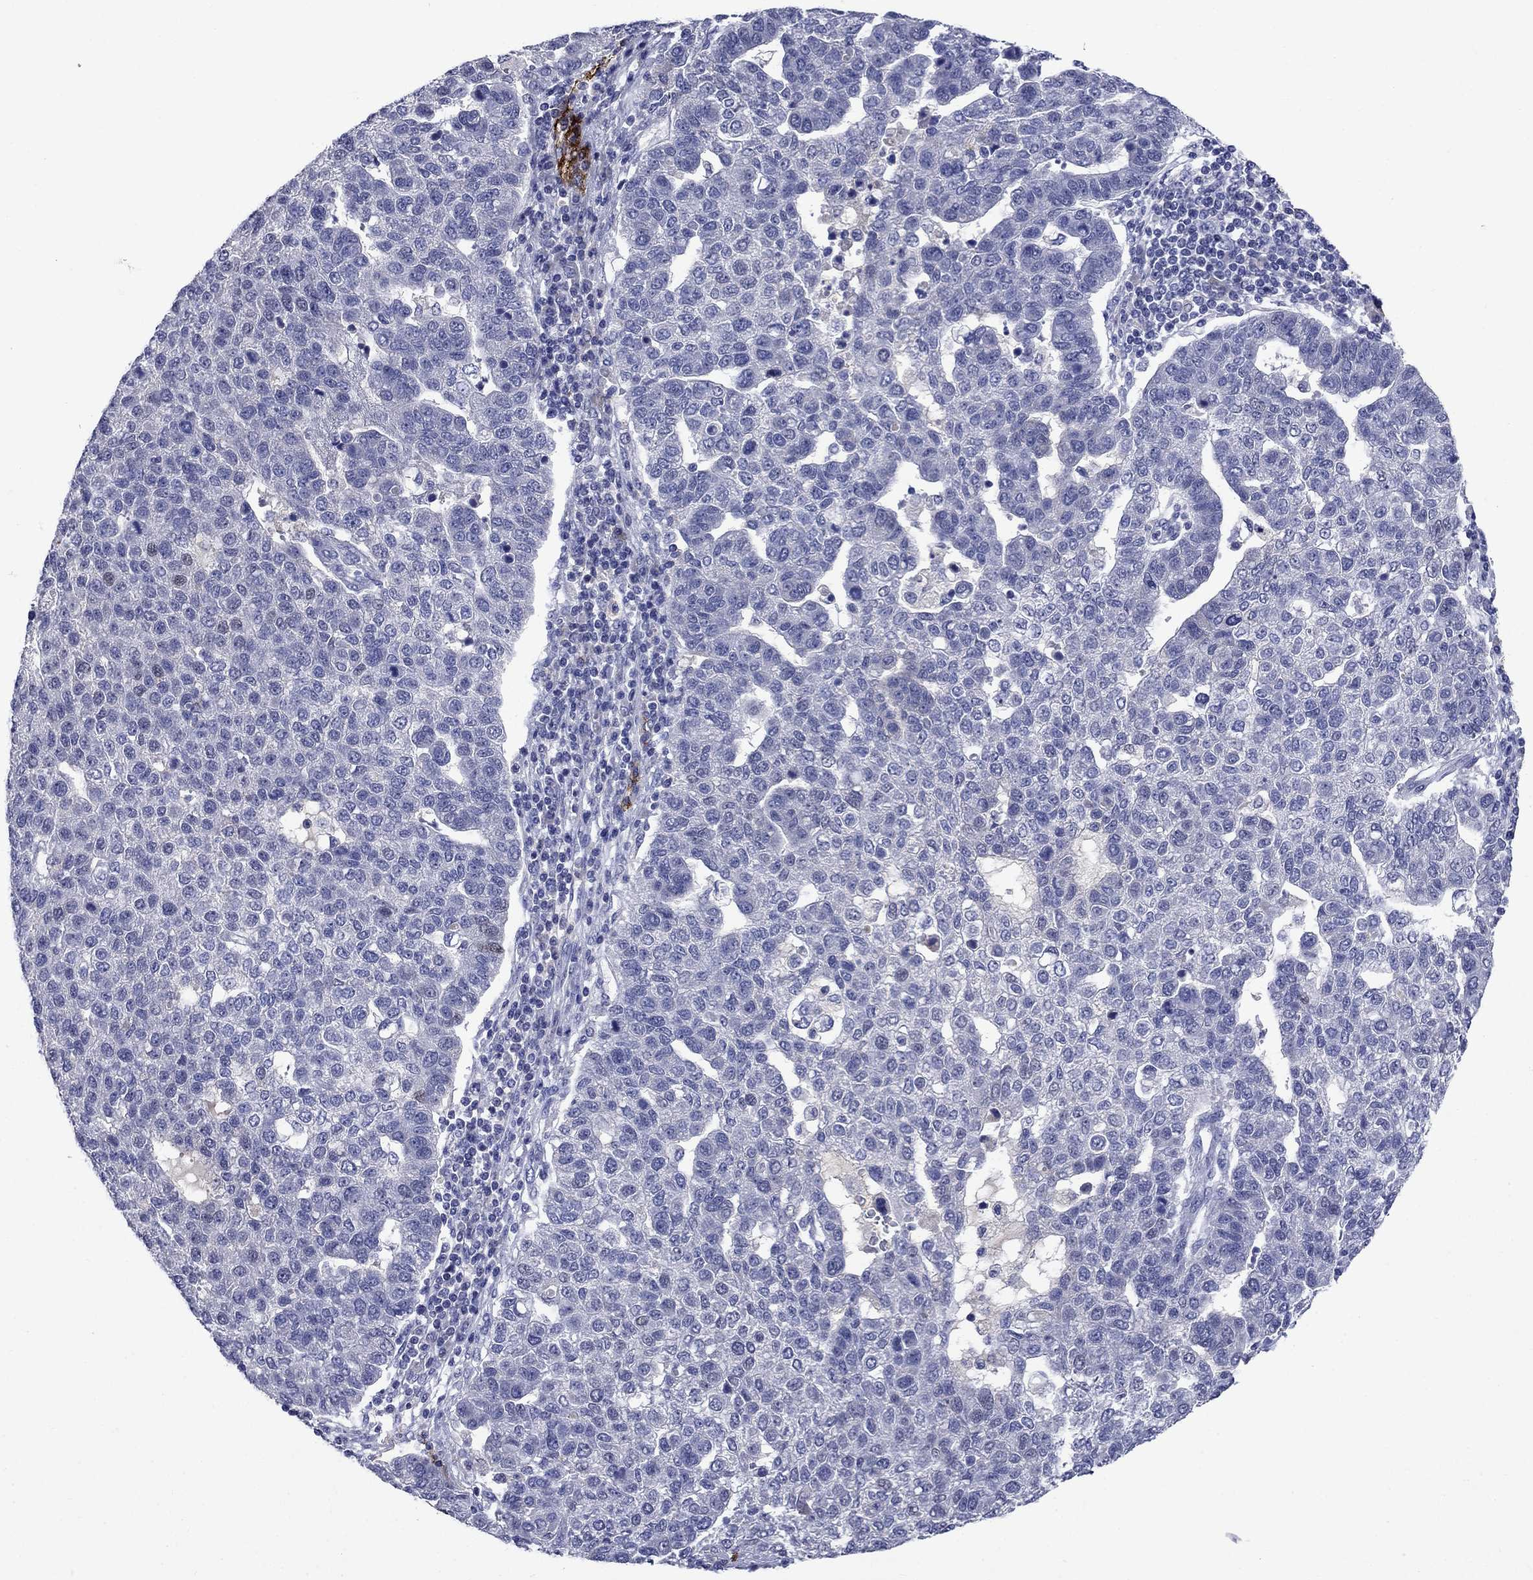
{"staining": {"intensity": "negative", "quantity": "none", "location": "none"}, "tissue": "pancreatic cancer", "cell_type": "Tumor cells", "image_type": "cancer", "snomed": [{"axis": "morphology", "description": "Adenocarcinoma, NOS"}, {"axis": "topography", "description": "Pancreas"}], "caption": "Tumor cells are negative for protein expression in human pancreatic cancer (adenocarcinoma).", "gene": "STAB2", "patient": {"sex": "female", "age": 61}}